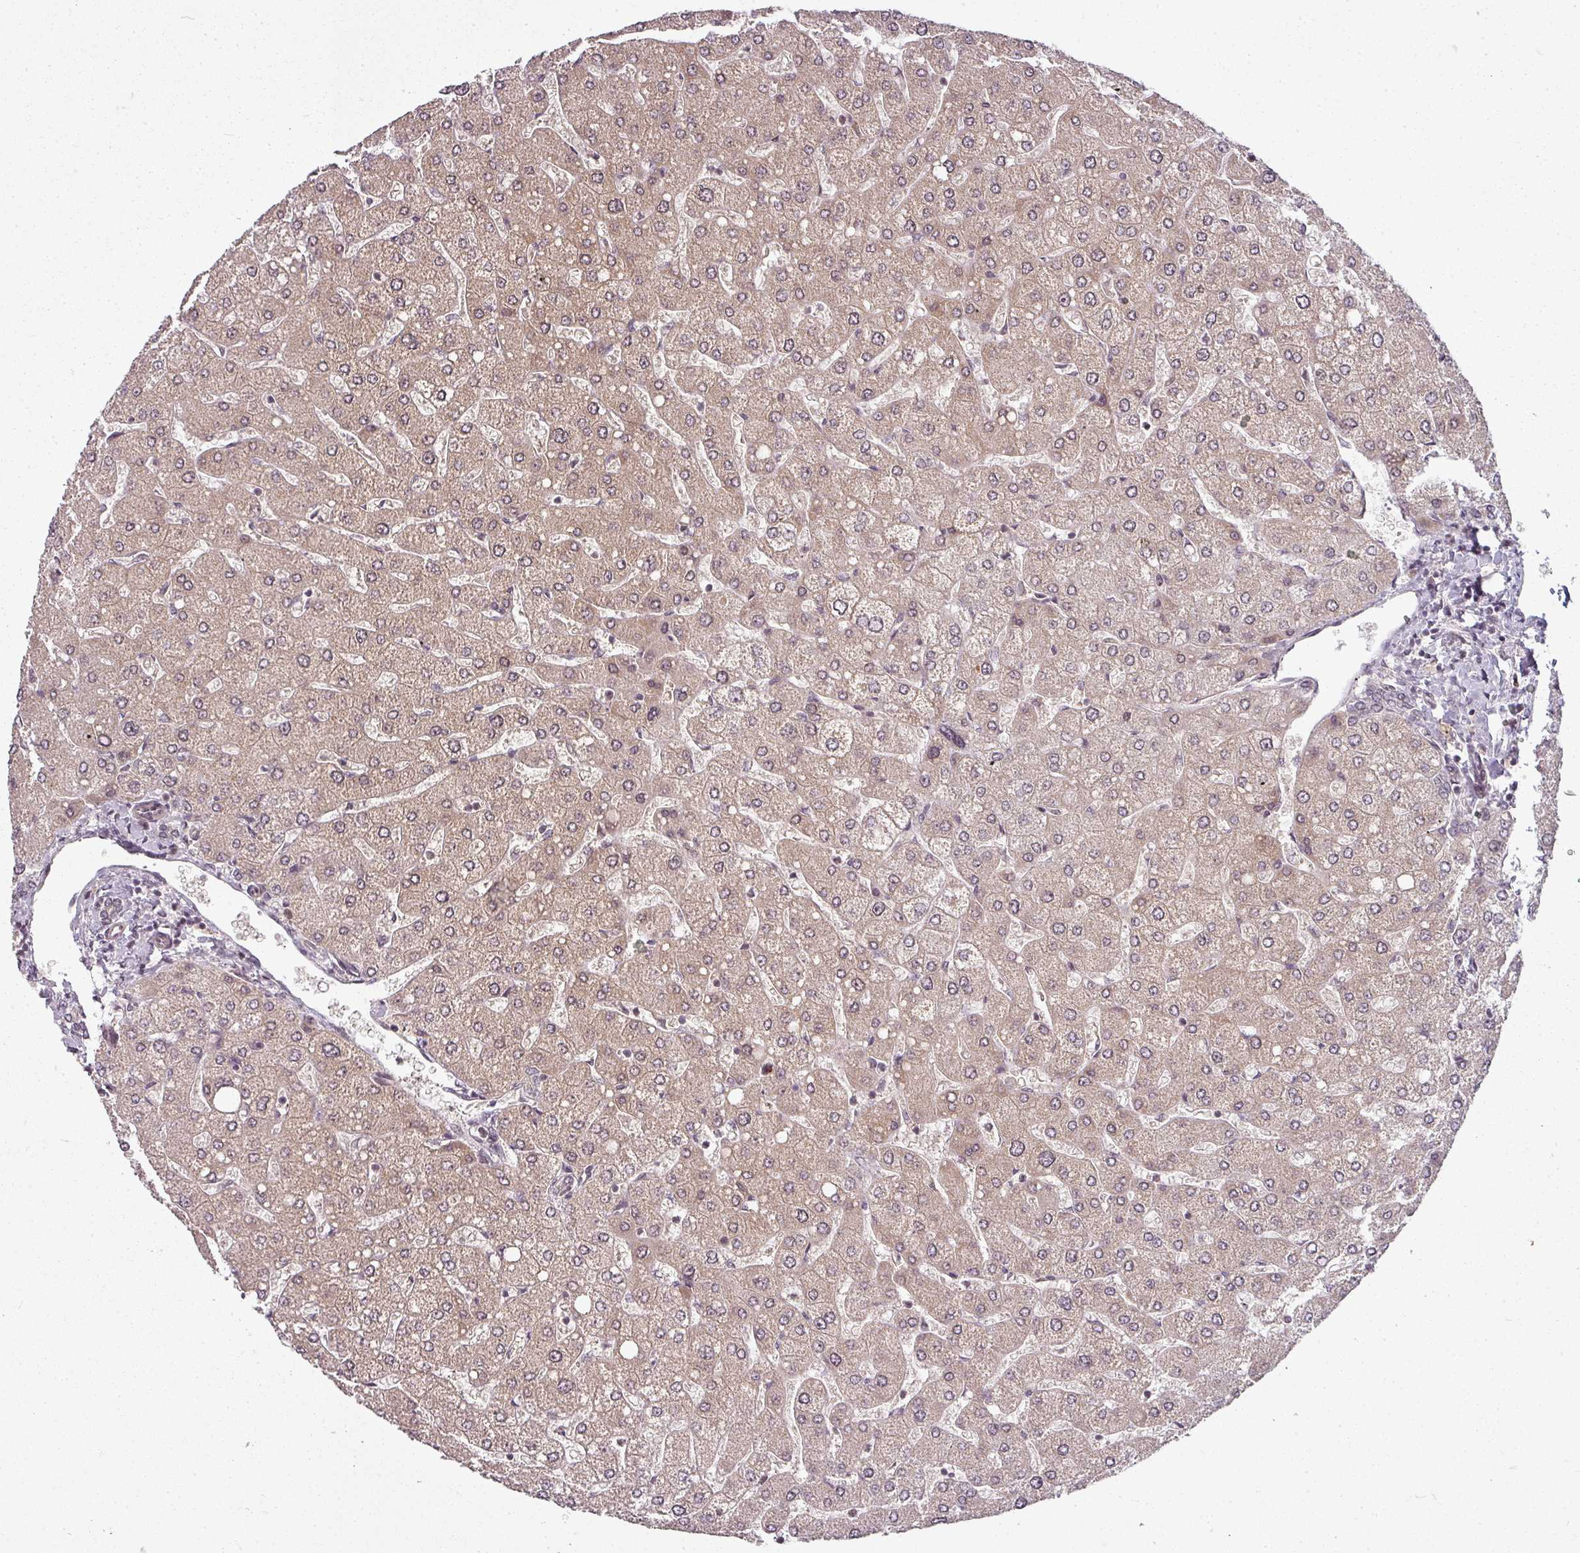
{"staining": {"intensity": "negative", "quantity": "none", "location": "none"}, "tissue": "liver", "cell_type": "Cholangiocytes", "image_type": "normal", "snomed": [{"axis": "morphology", "description": "Normal tissue, NOS"}, {"axis": "topography", "description": "Liver"}], "caption": "Immunohistochemistry of unremarkable liver displays no positivity in cholangiocytes. Brightfield microscopy of IHC stained with DAB (3,3'-diaminobenzidine) (brown) and hematoxylin (blue), captured at high magnification.", "gene": "CLIC1", "patient": {"sex": "male", "age": 55}}